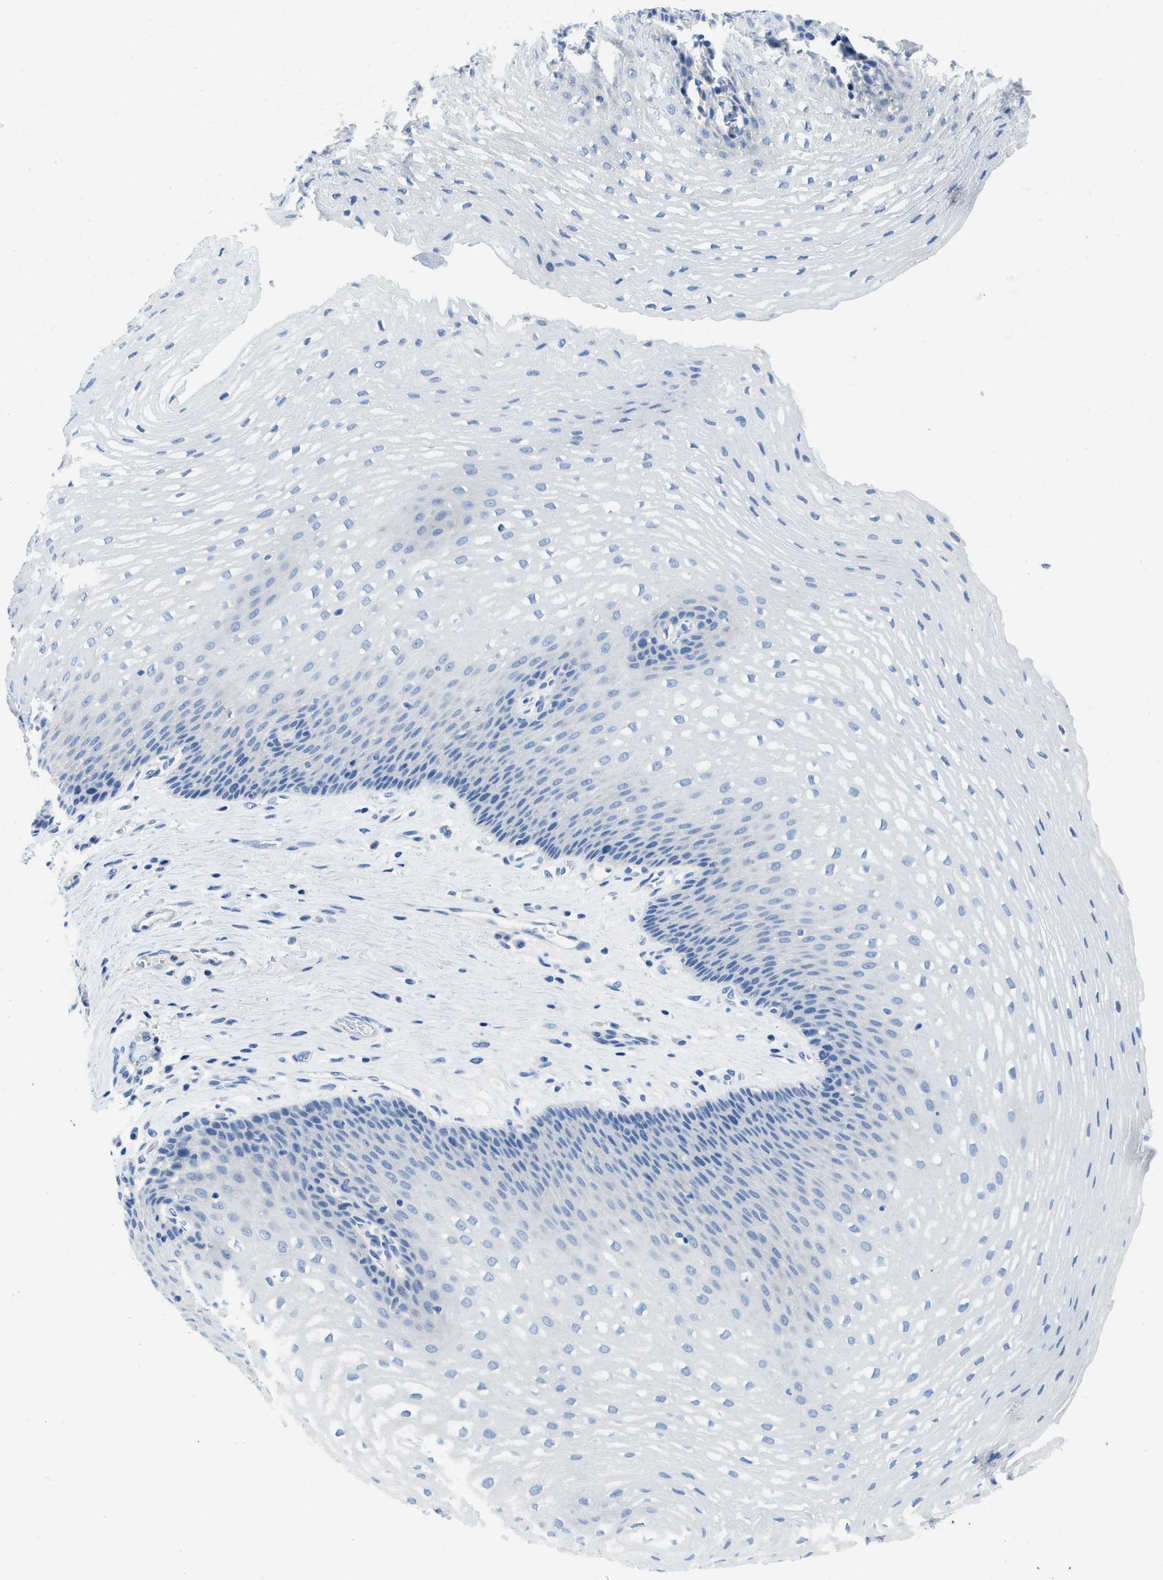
{"staining": {"intensity": "negative", "quantity": "none", "location": "none"}, "tissue": "esophagus", "cell_type": "Squamous epithelial cells", "image_type": "normal", "snomed": [{"axis": "morphology", "description": "Normal tissue, NOS"}, {"axis": "topography", "description": "Esophagus"}], "caption": "DAB immunohistochemical staining of benign human esophagus reveals no significant expression in squamous epithelial cells.", "gene": "MBL2", "patient": {"sex": "male", "age": 48}}